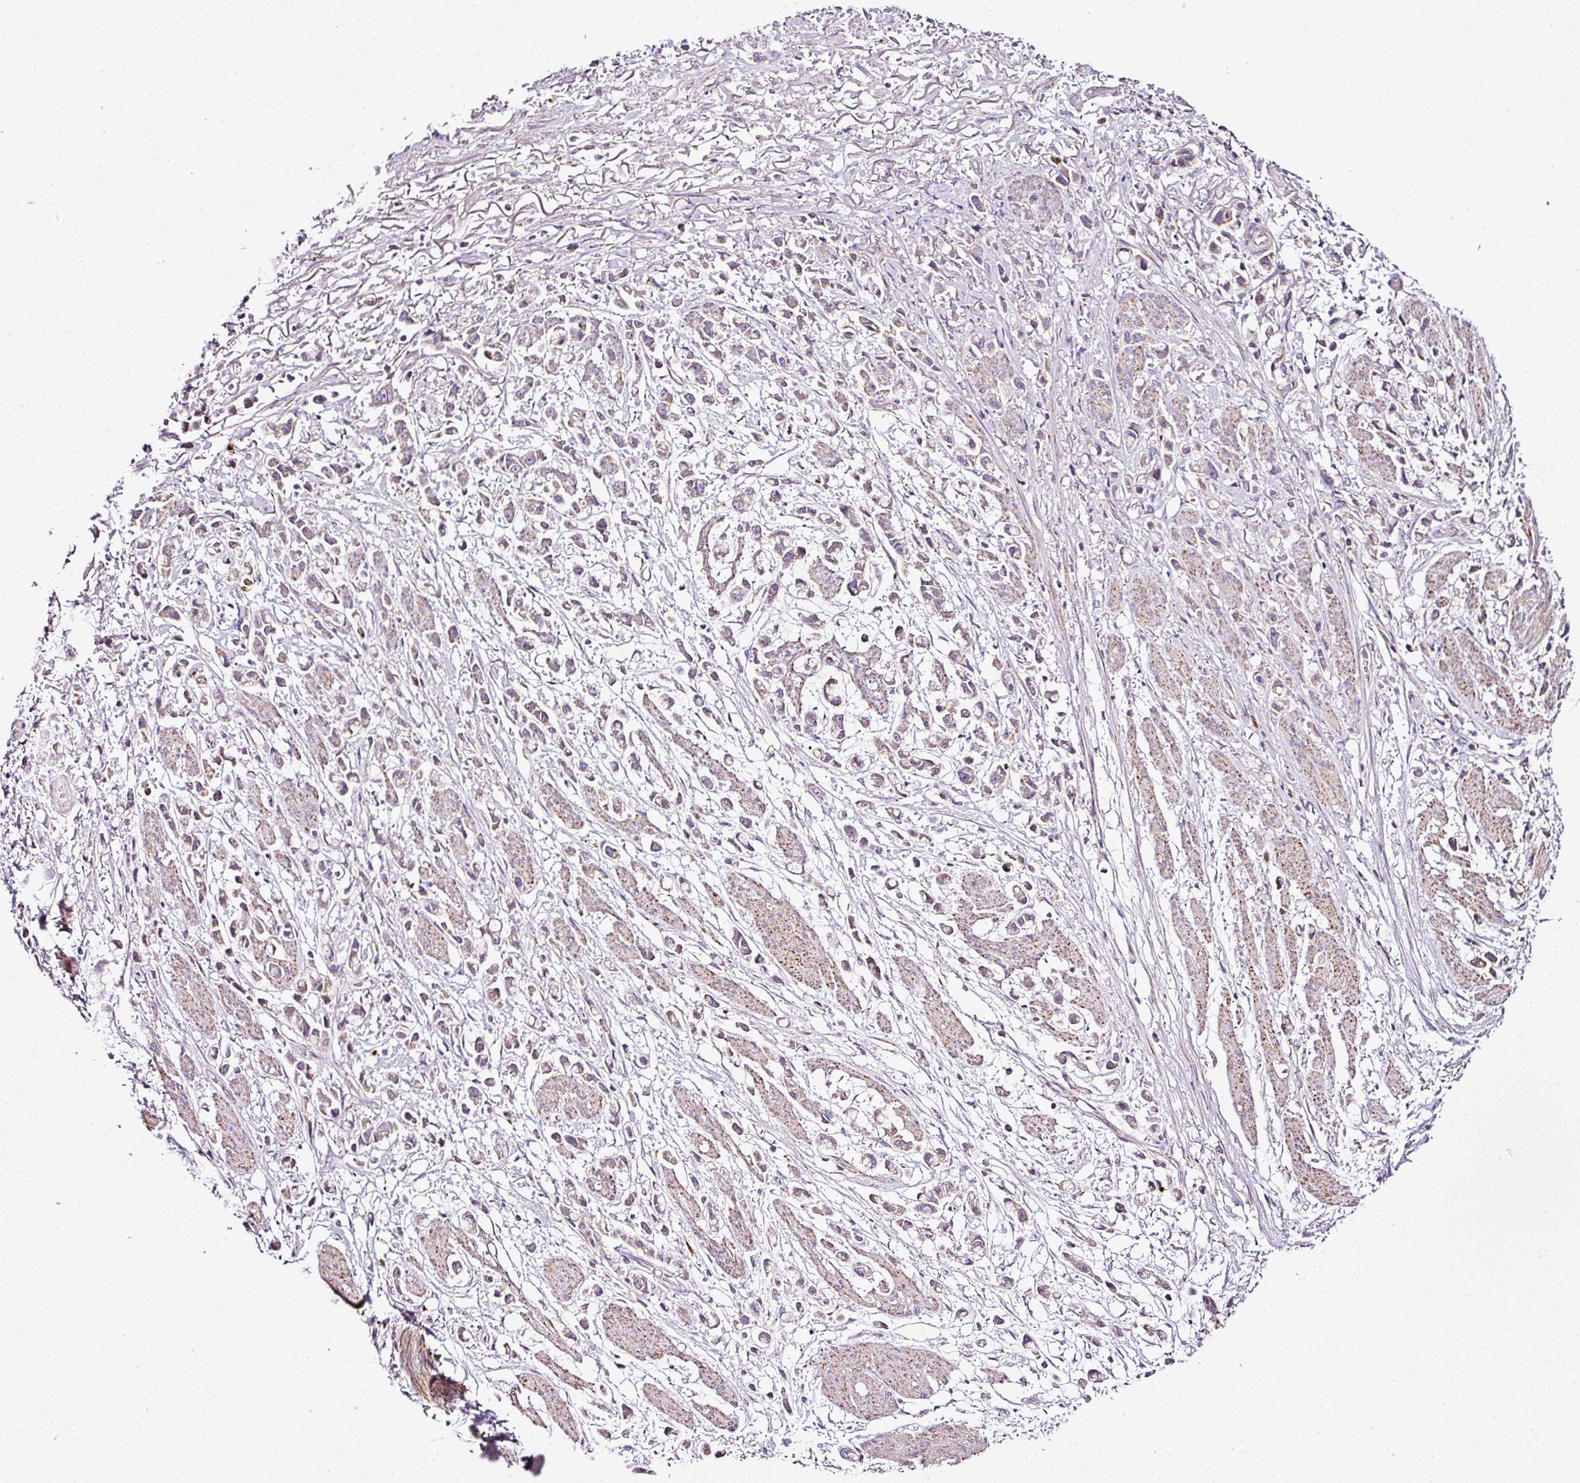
{"staining": {"intensity": "weak", "quantity": "25%-75%", "location": "cytoplasmic/membranous"}, "tissue": "stomach cancer", "cell_type": "Tumor cells", "image_type": "cancer", "snomed": [{"axis": "morphology", "description": "Adenocarcinoma, NOS"}, {"axis": "topography", "description": "Stomach"}], "caption": "This is a histology image of IHC staining of adenocarcinoma (stomach), which shows weak expression in the cytoplasmic/membranous of tumor cells.", "gene": "DPAGT1", "patient": {"sex": "female", "age": 81}}